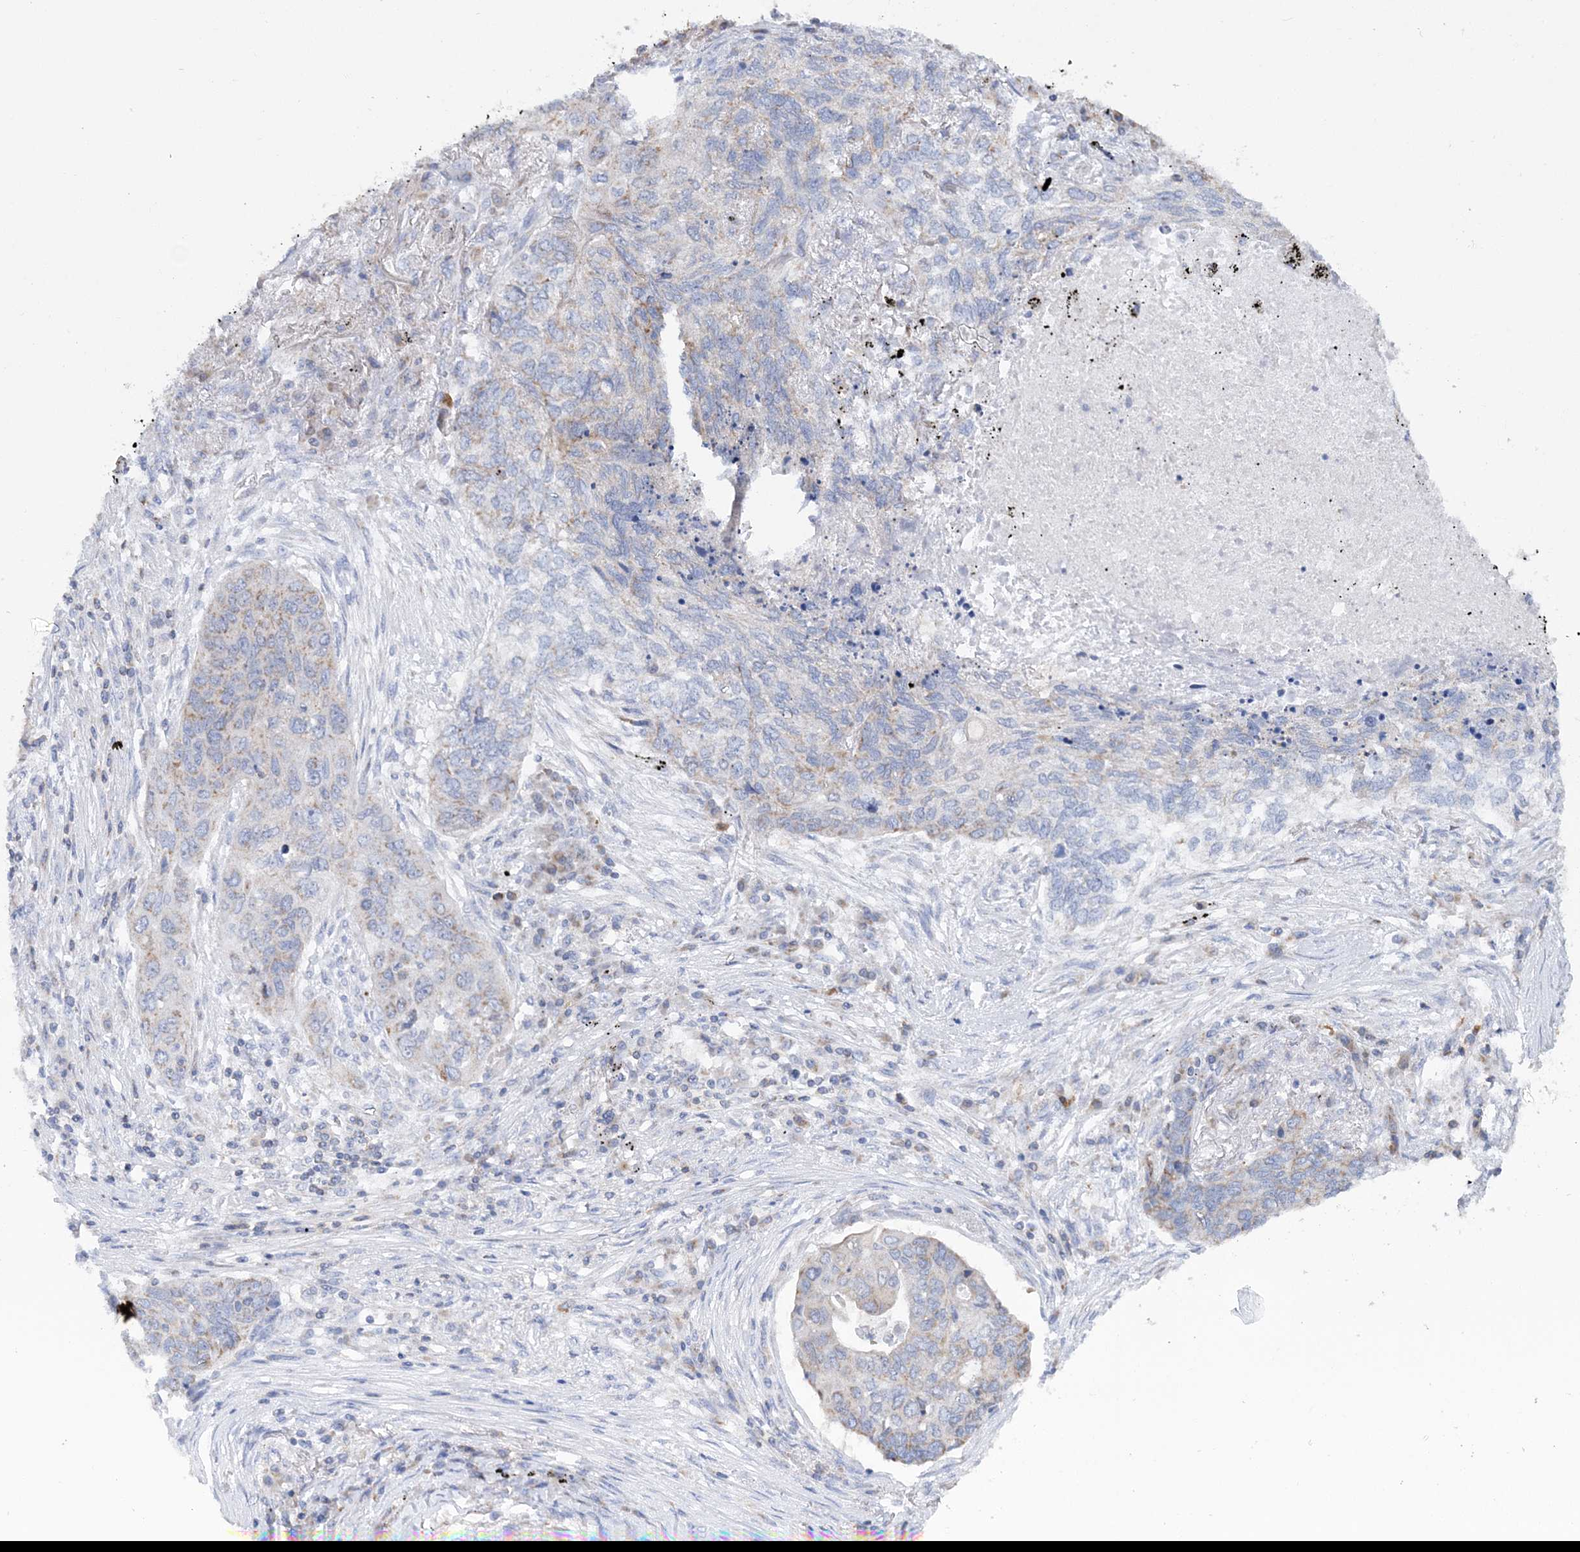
{"staining": {"intensity": "weak", "quantity": "25%-75%", "location": "cytoplasmic/membranous"}, "tissue": "lung cancer", "cell_type": "Tumor cells", "image_type": "cancer", "snomed": [{"axis": "morphology", "description": "Squamous cell carcinoma, NOS"}, {"axis": "topography", "description": "Lung"}], "caption": "Protein staining displays weak cytoplasmic/membranous expression in approximately 25%-75% of tumor cells in lung cancer. Ihc stains the protein of interest in brown and the nuclei are stained blue.", "gene": "TTC32", "patient": {"sex": "female", "age": 63}}